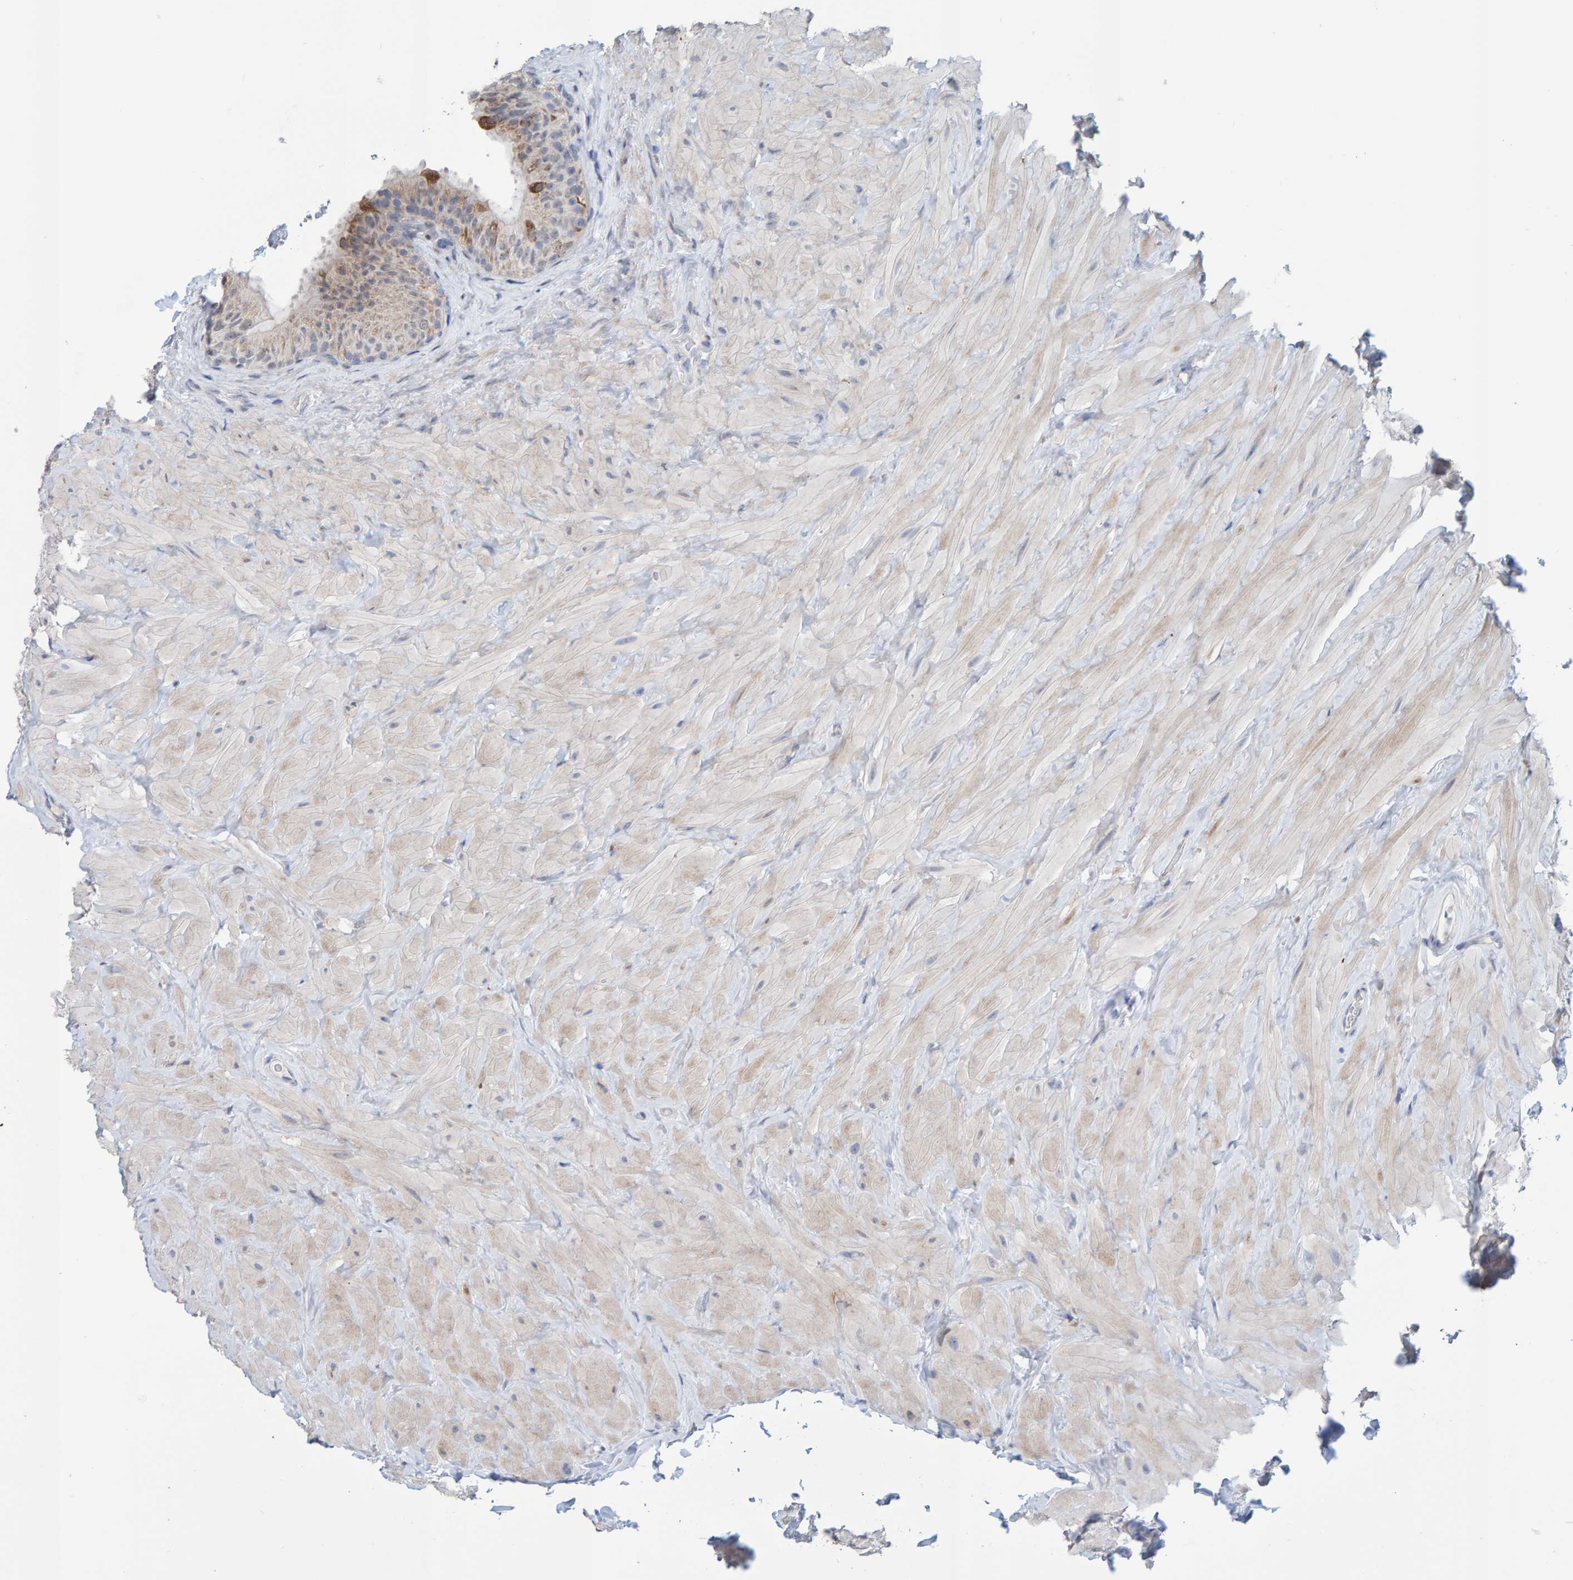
{"staining": {"intensity": "weak", "quantity": "<25%", "location": "cytoplasmic/membranous"}, "tissue": "epididymis", "cell_type": "Glandular cells", "image_type": "normal", "snomed": [{"axis": "morphology", "description": "Normal tissue, NOS"}, {"axis": "topography", "description": "Vascular tissue"}, {"axis": "topography", "description": "Epididymis"}], "caption": "IHC histopathology image of benign epididymis stained for a protein (brown), which demonstrates no expression in glandular cells.", "gene": "USP43", "patient": {"sex": "male", "age": 49}}